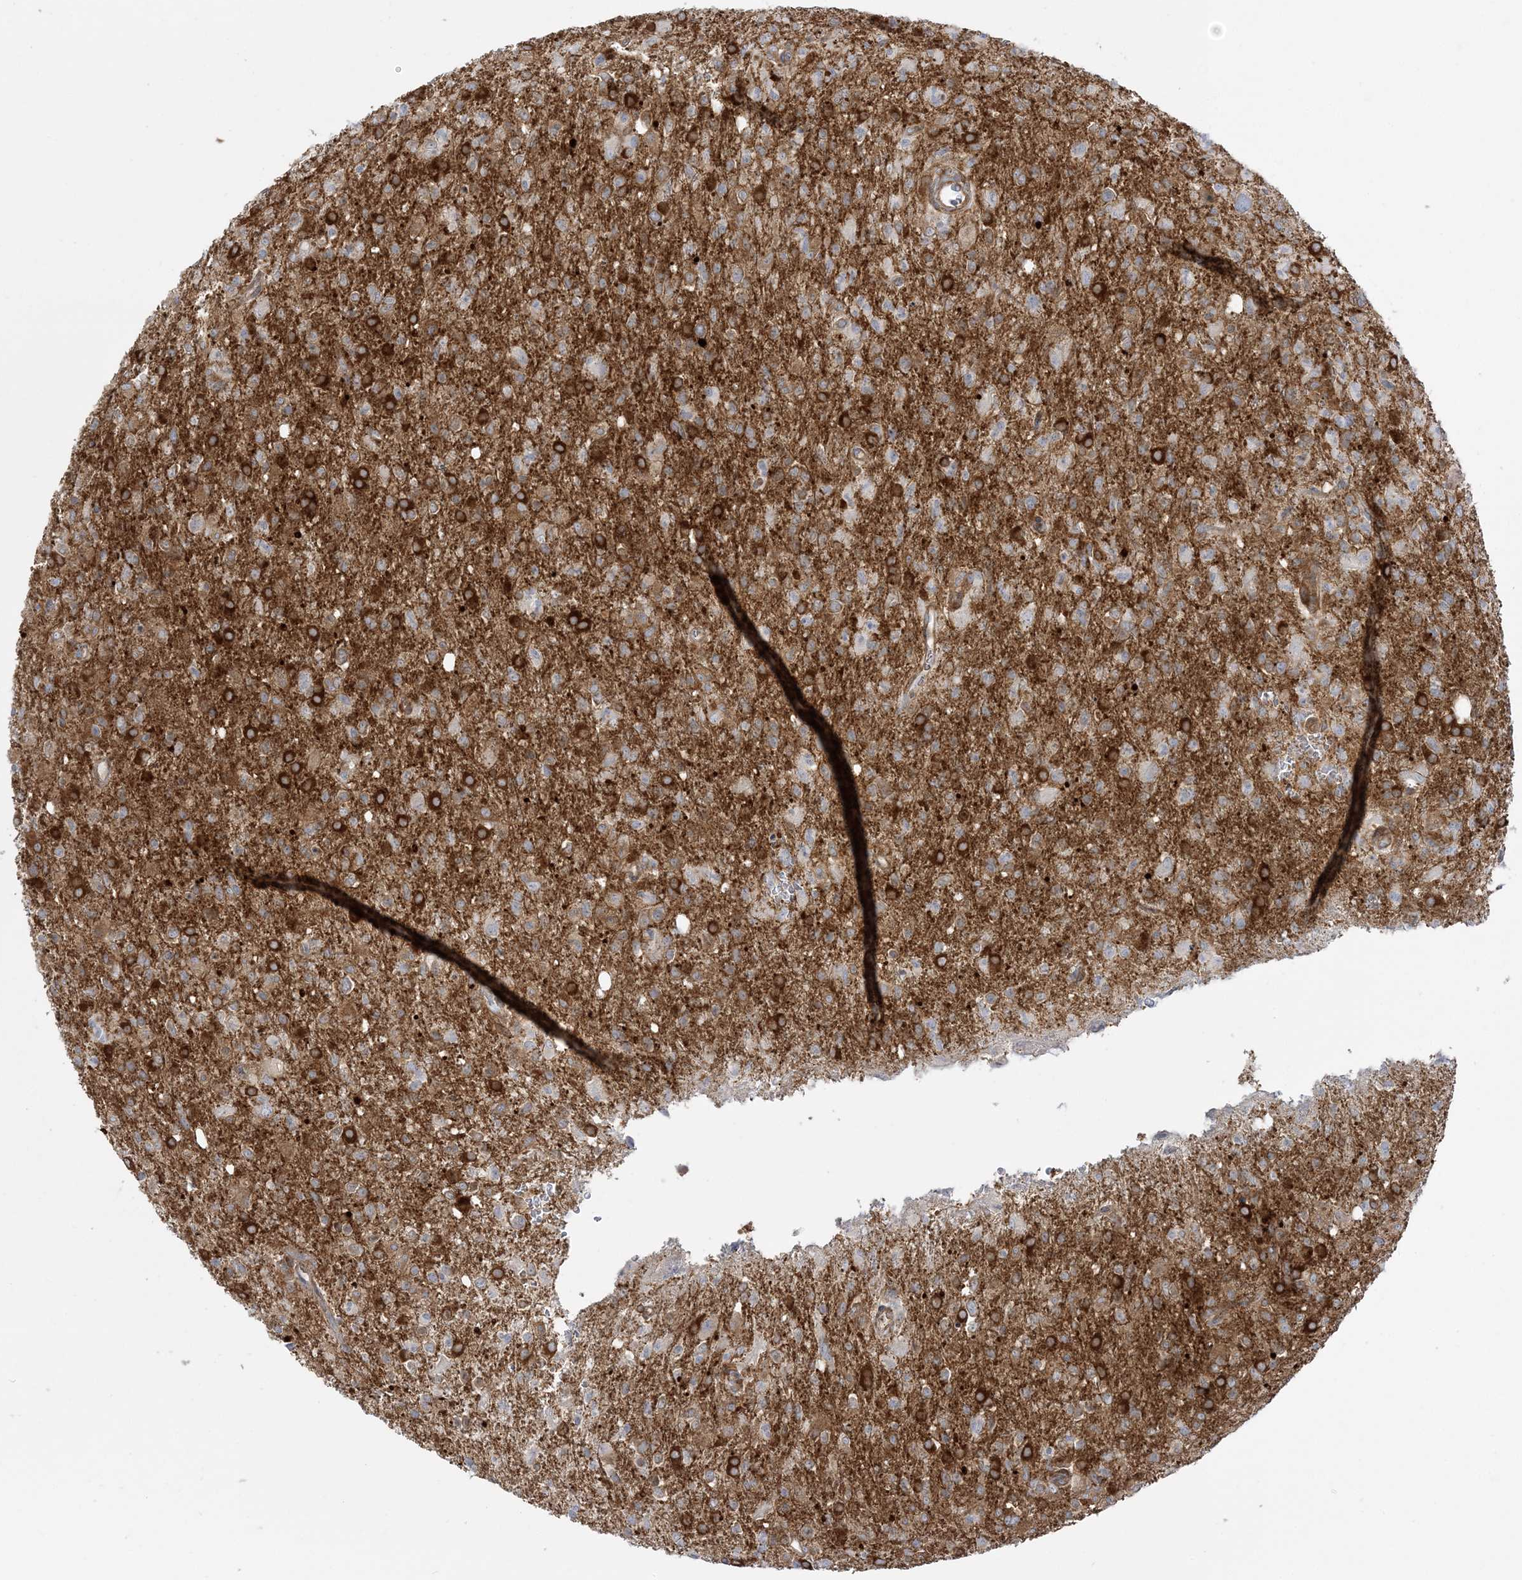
{"staining": {"intensity": "weak", "quantity": "<25%", "location": "cytoplasmic/membranous"}, "tissue": "glioma", "cell_type": "Tumor cells", "image_type": "cancer", "snomed": [{"axis": "morphology", "description": "Glioma, malignant, High grade"}, {"axis": "topography", "description": "Brain"}], "caption": "DAB immunohistochemical staining of human glioma demonstrates no significant staining in tumor cells. Brightfield microscopy of immunohistochemistry (IHC) stained with DAB (brown) and hematoxylin (blue), captured at high magnification.", "gene": "STAM", "patient": {"sex": "female", "age": 57}}